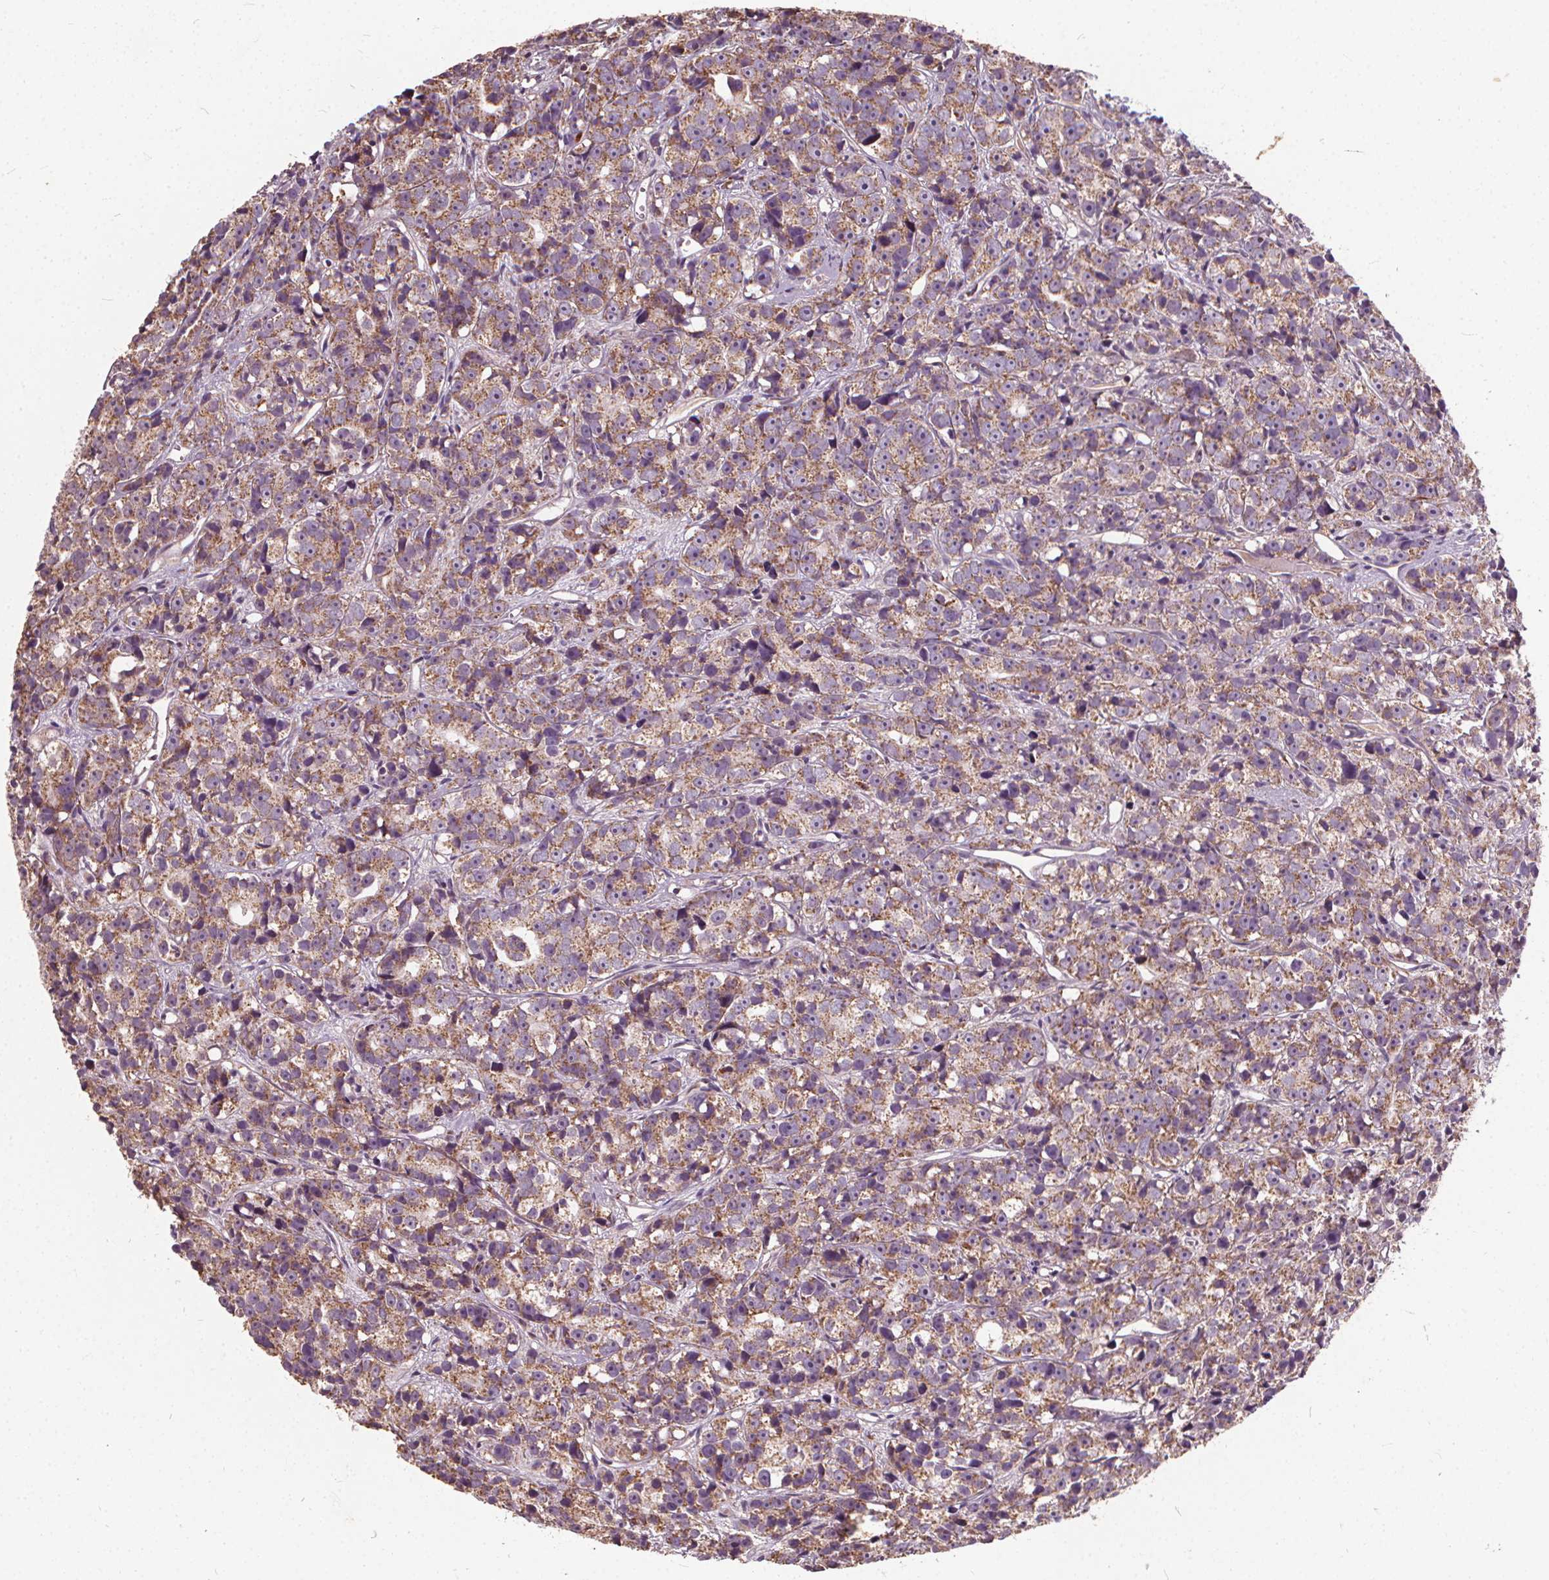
{"staining": {"intensity": "moderate", "quantity": ">75%", "location": "cytoplasmic/membranous"}, "tissue": "prostate cancer", "cell_type": "Tumor cells", "image_type": "cancer", "snomed": [{"axis": "morphology", "description": "Adenocarcinoma, High grade"}, {"axis": "topography", "description": "Prostate"}], "caption": "DAB (3,3'-diaminobenzidine) immunohistochemical staining of prostate cancer exhibits moderate cytoplasmic/membranous protein staining in about >75% of tumor cells. The staining is performed using DAB brown chromogen to label protein expression. The nuclei are counter-stained blue using hematoxylin.", "gene": "ORAI2", "patient": {"sex": "male", "age": 77}}